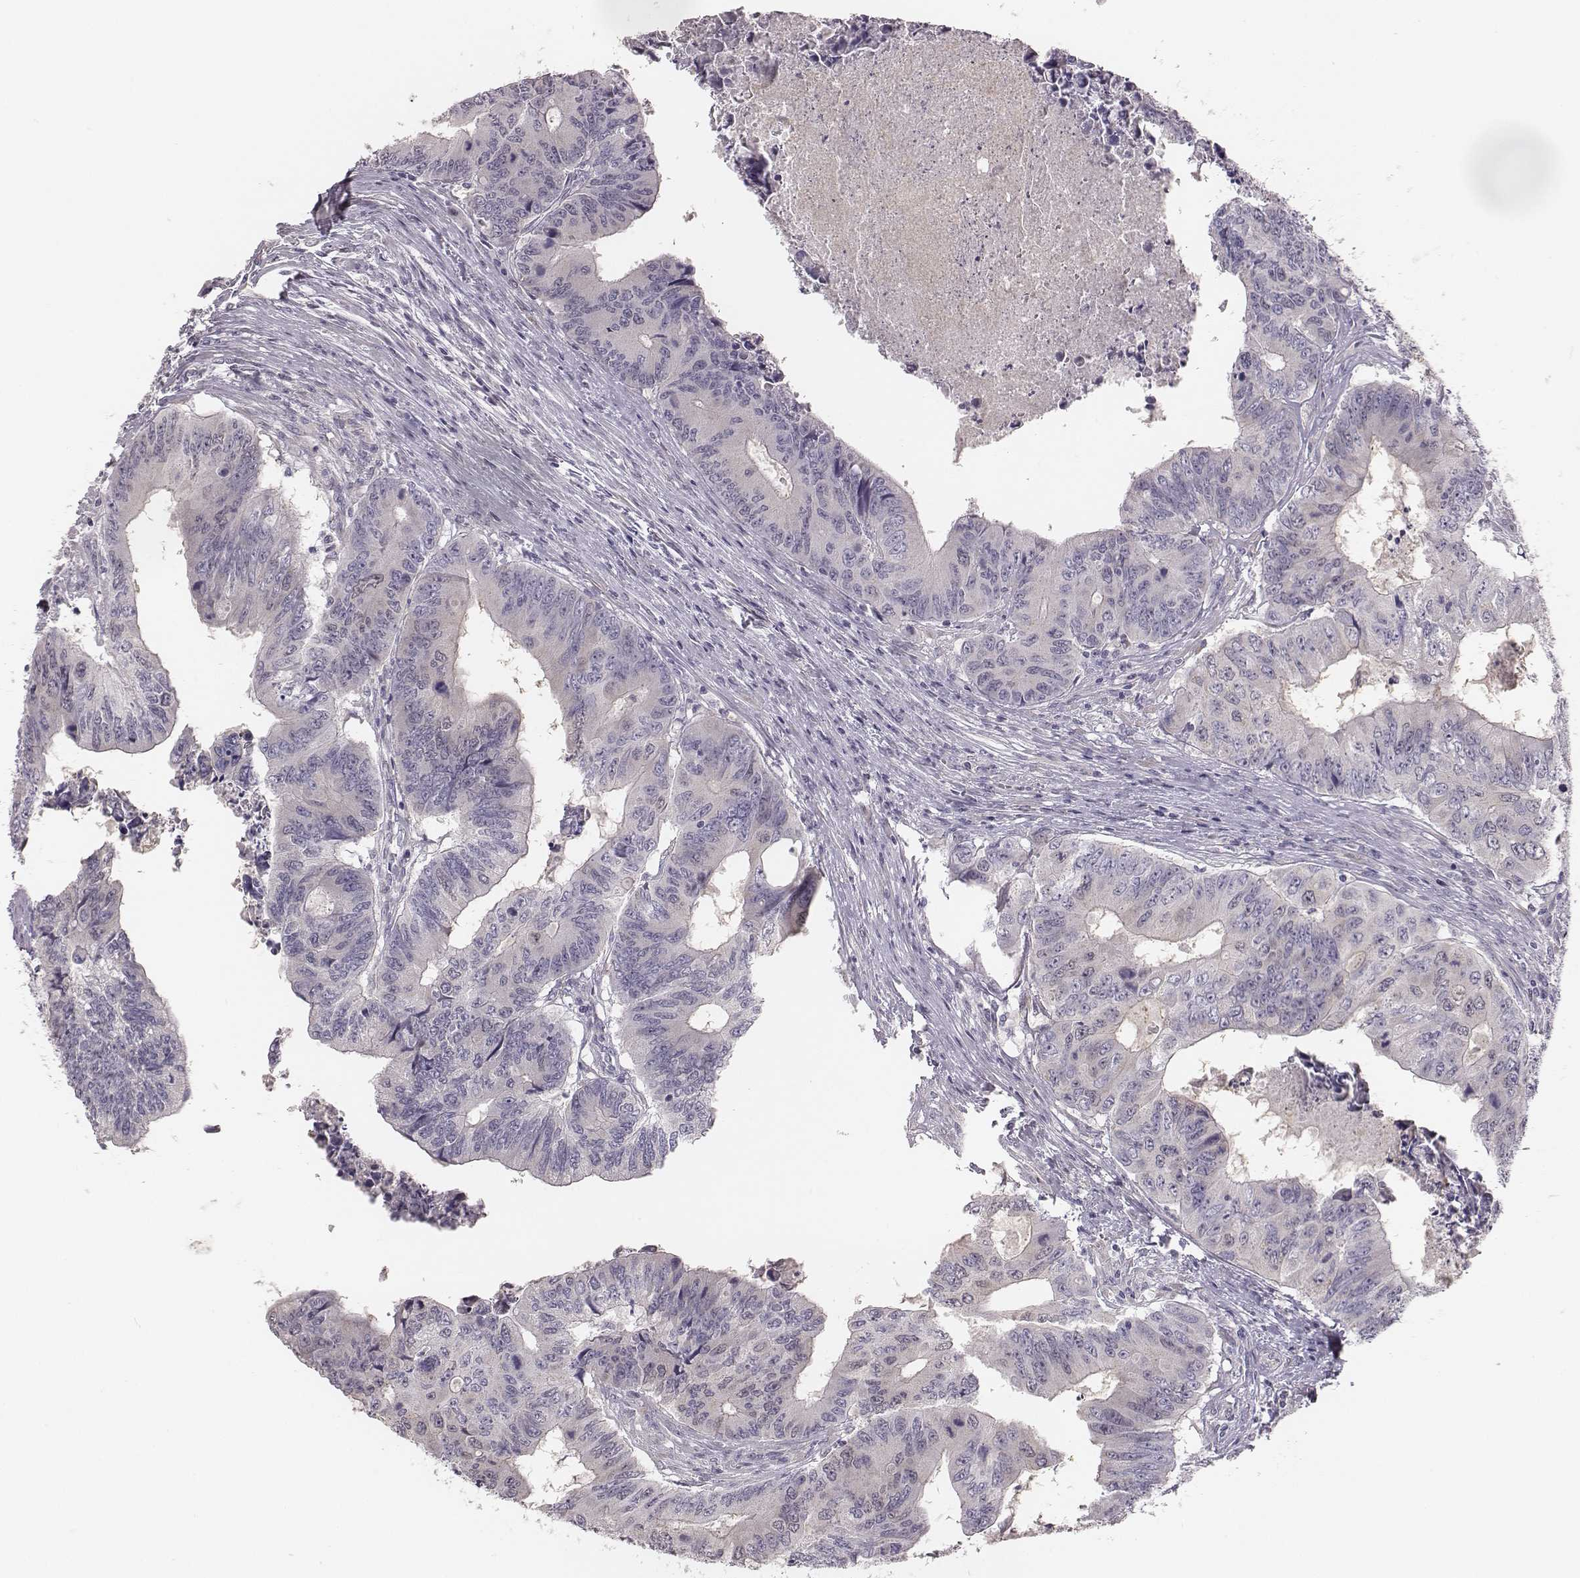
{"staining": {"intensity": "negative", "quantity": "none", "location": "none"}, "tissue": "colorectal cancer", "cell_type": "Tumor cells", "image_type": "cancer", "snomed": [{"axis": "morphology", "description": "Adenocarcinoma, NOS"}, {"axis": "topography", "description": "Colon"}], "caption": "Immunohistochemical staining of colorectal cancer (adenocarcinoma) reveals no significant positivity in tumor cells. The staining is performed using DAB (3,3'-diaminobenzidine) brown chromogen with nuclei counter-stained in using hematoxylin.", "gene": "PBK", "patient": {"sex": "male", "age": 53}}